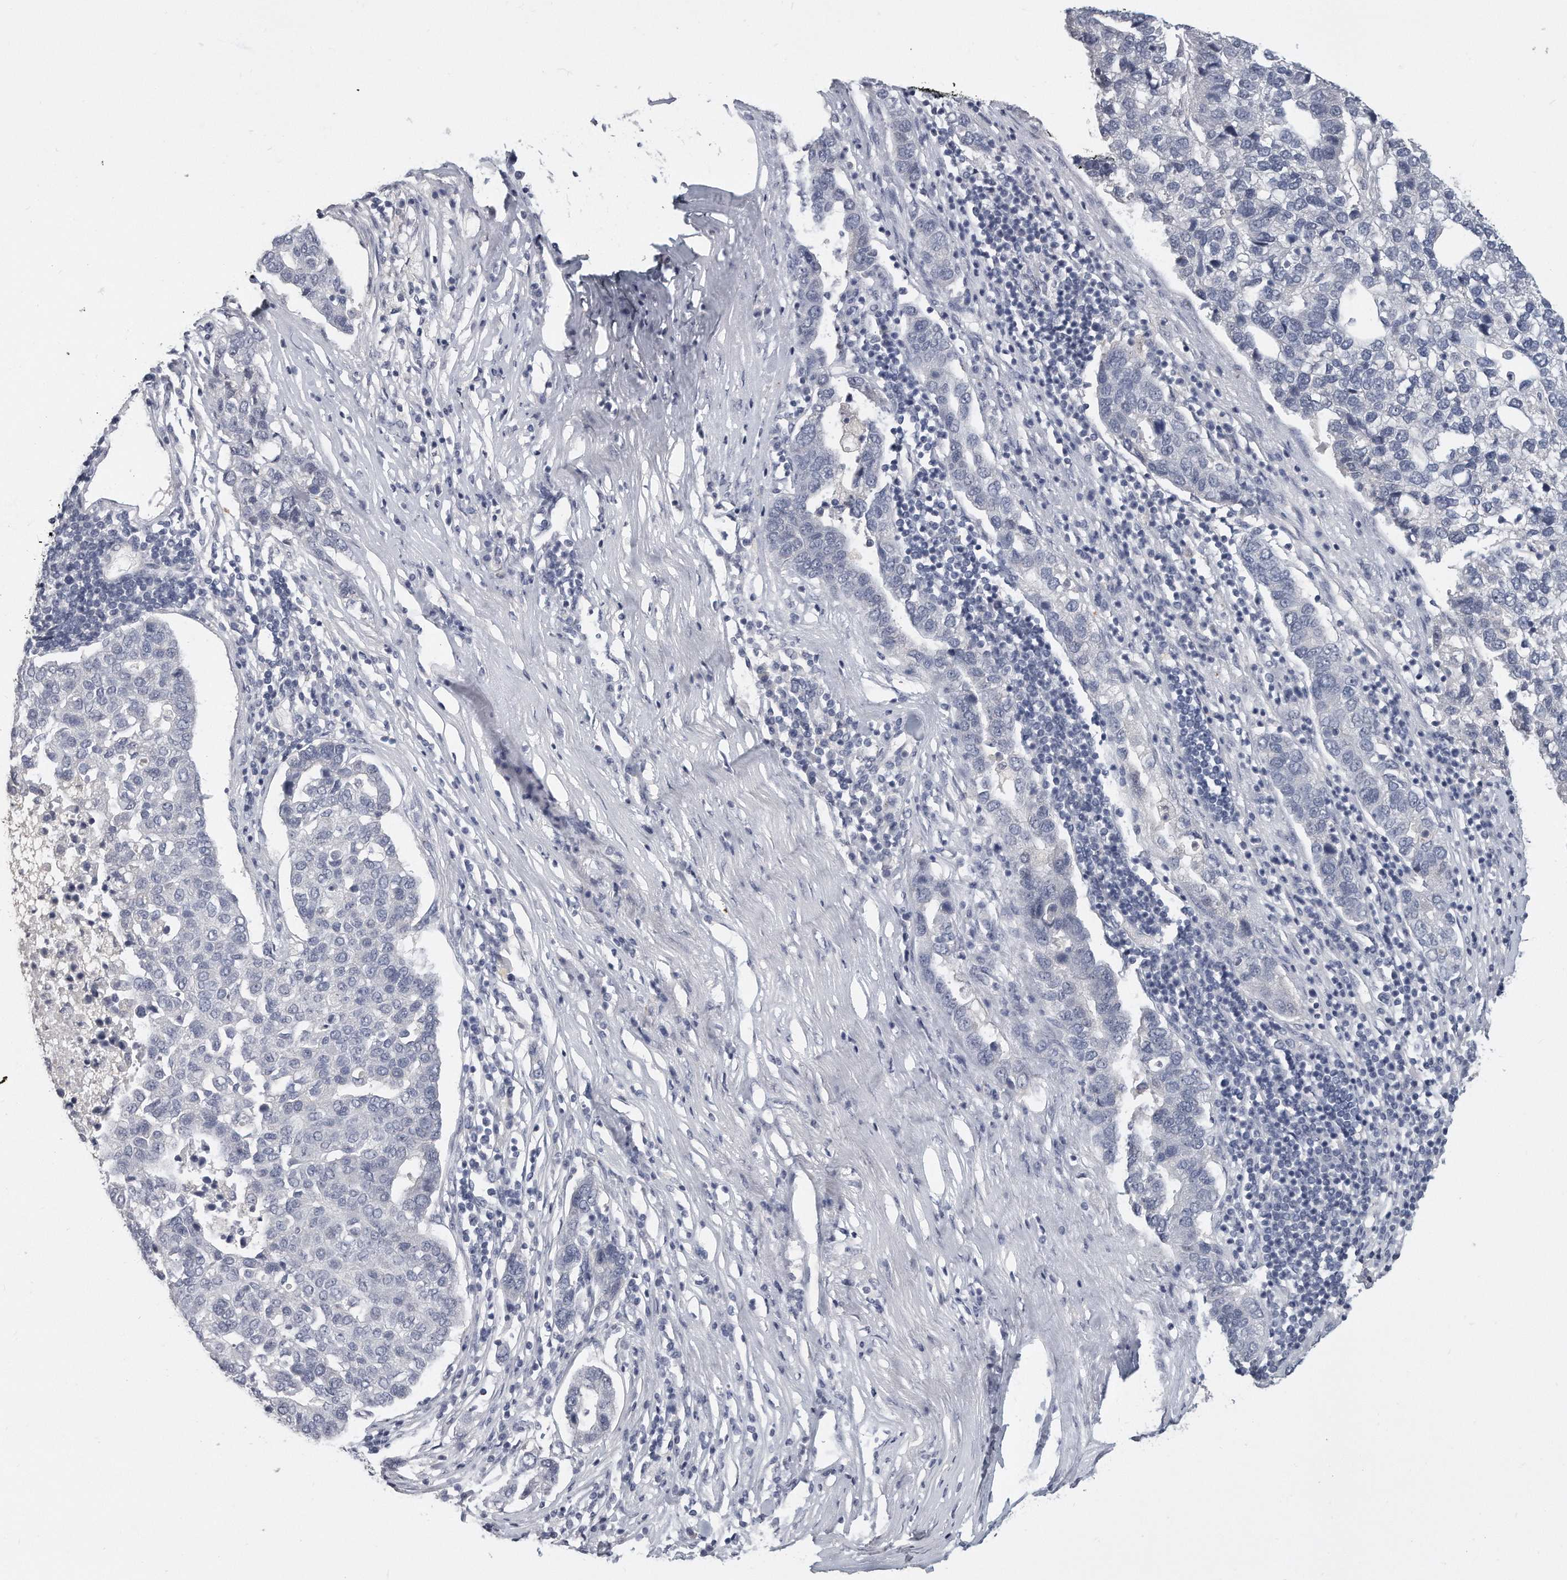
{"staining": {"intensity": "negative", "quantity": "none", "location": "none"}, "tissue": "pancreatic cancer", "cell_type": "Tumor cells", "image_type": "cancer", "snomed": [{"axis": "morphology", "description": "Adenocarcinoma, NOS"}, {"axis": "topography", "description": "Pancreas"}], "caption": "This is an IHC image of human adenocarcinoma (pancreatic). There is no positivity in tumor cells.", "gene": "KLHL7", "patient": {"sex": "female", "age": 61}}